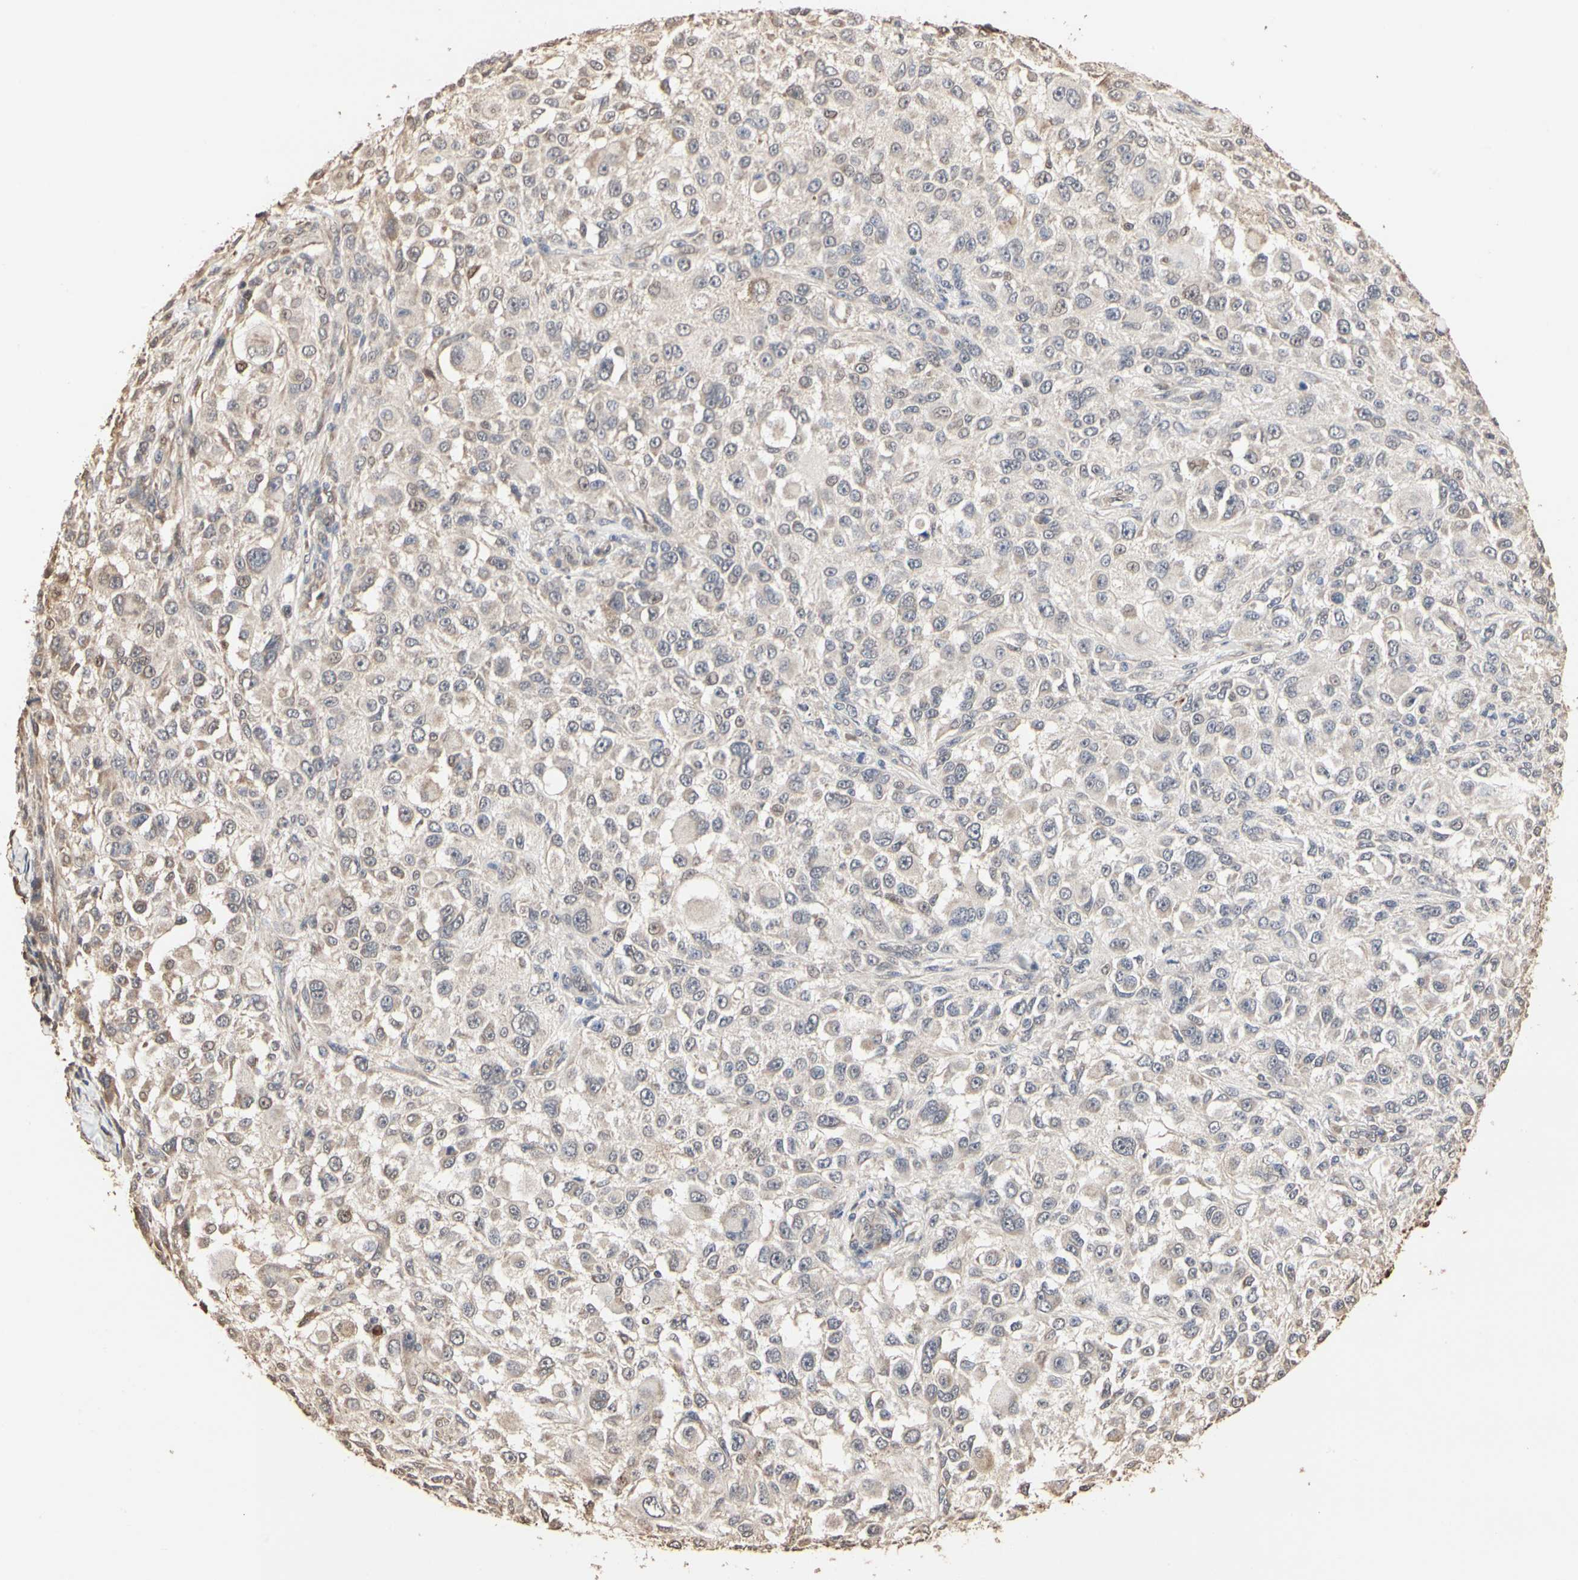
{"staining": {"intensity": "weak", "quantity": ">75%", "location": "cytoplasmic/membranous"}, "tissue": "melanoma", "cell_type": "Tumor cells", "image_type": "cancer", "snomed": [{"axis": "morphology", "description": "Necrosis, NOS"}, {"axis": "morphology", "description": "Malignant melanoma, NOS"}, {"axis": "topography", "description": "Skin"}], "caption": "Protein analysis of malignant melanoma tissue demonstrates weak cytoplasmic/membranous expression in about >75% of tumor cells.", "gene": "TAOK1", "patient": {"sex": "female", "age": 87}}